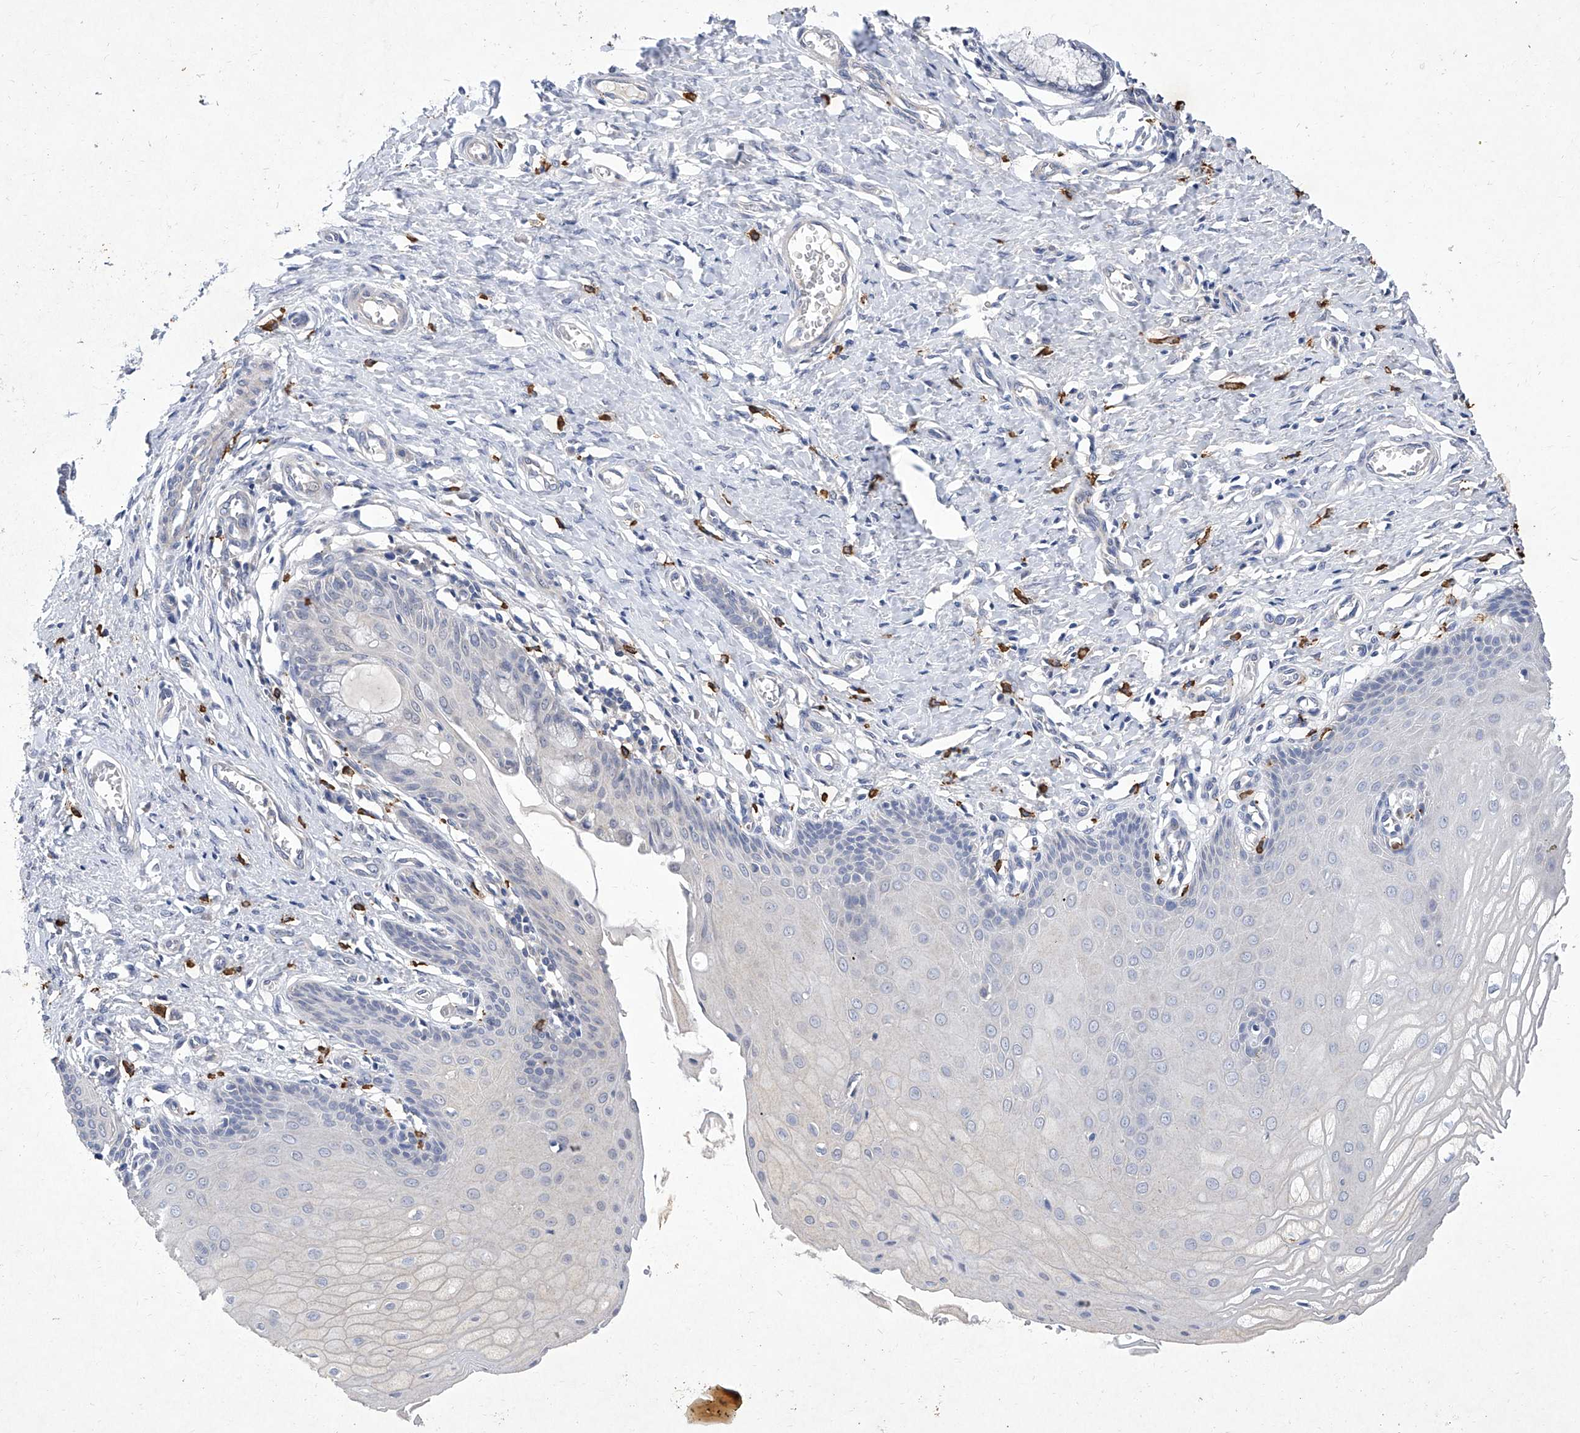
{"staining": {"intensity": "negative", "quantity": "none", "location": "none"}, "tissue": "cervix", "cell_type": "Glandular cells", "image_type": "normal", "snomed": [{"axis": "morphology", "description": "Normal tissue, NOS"}, {"axis": "topography", "description": "Cervix"}], "caption": "Immunohistochemistry (IHC) of unremarkable human cervix reveals no staining in glandular cells.", "gene": "IFNL2", "patient": {"sex": "female", "age": 55}}